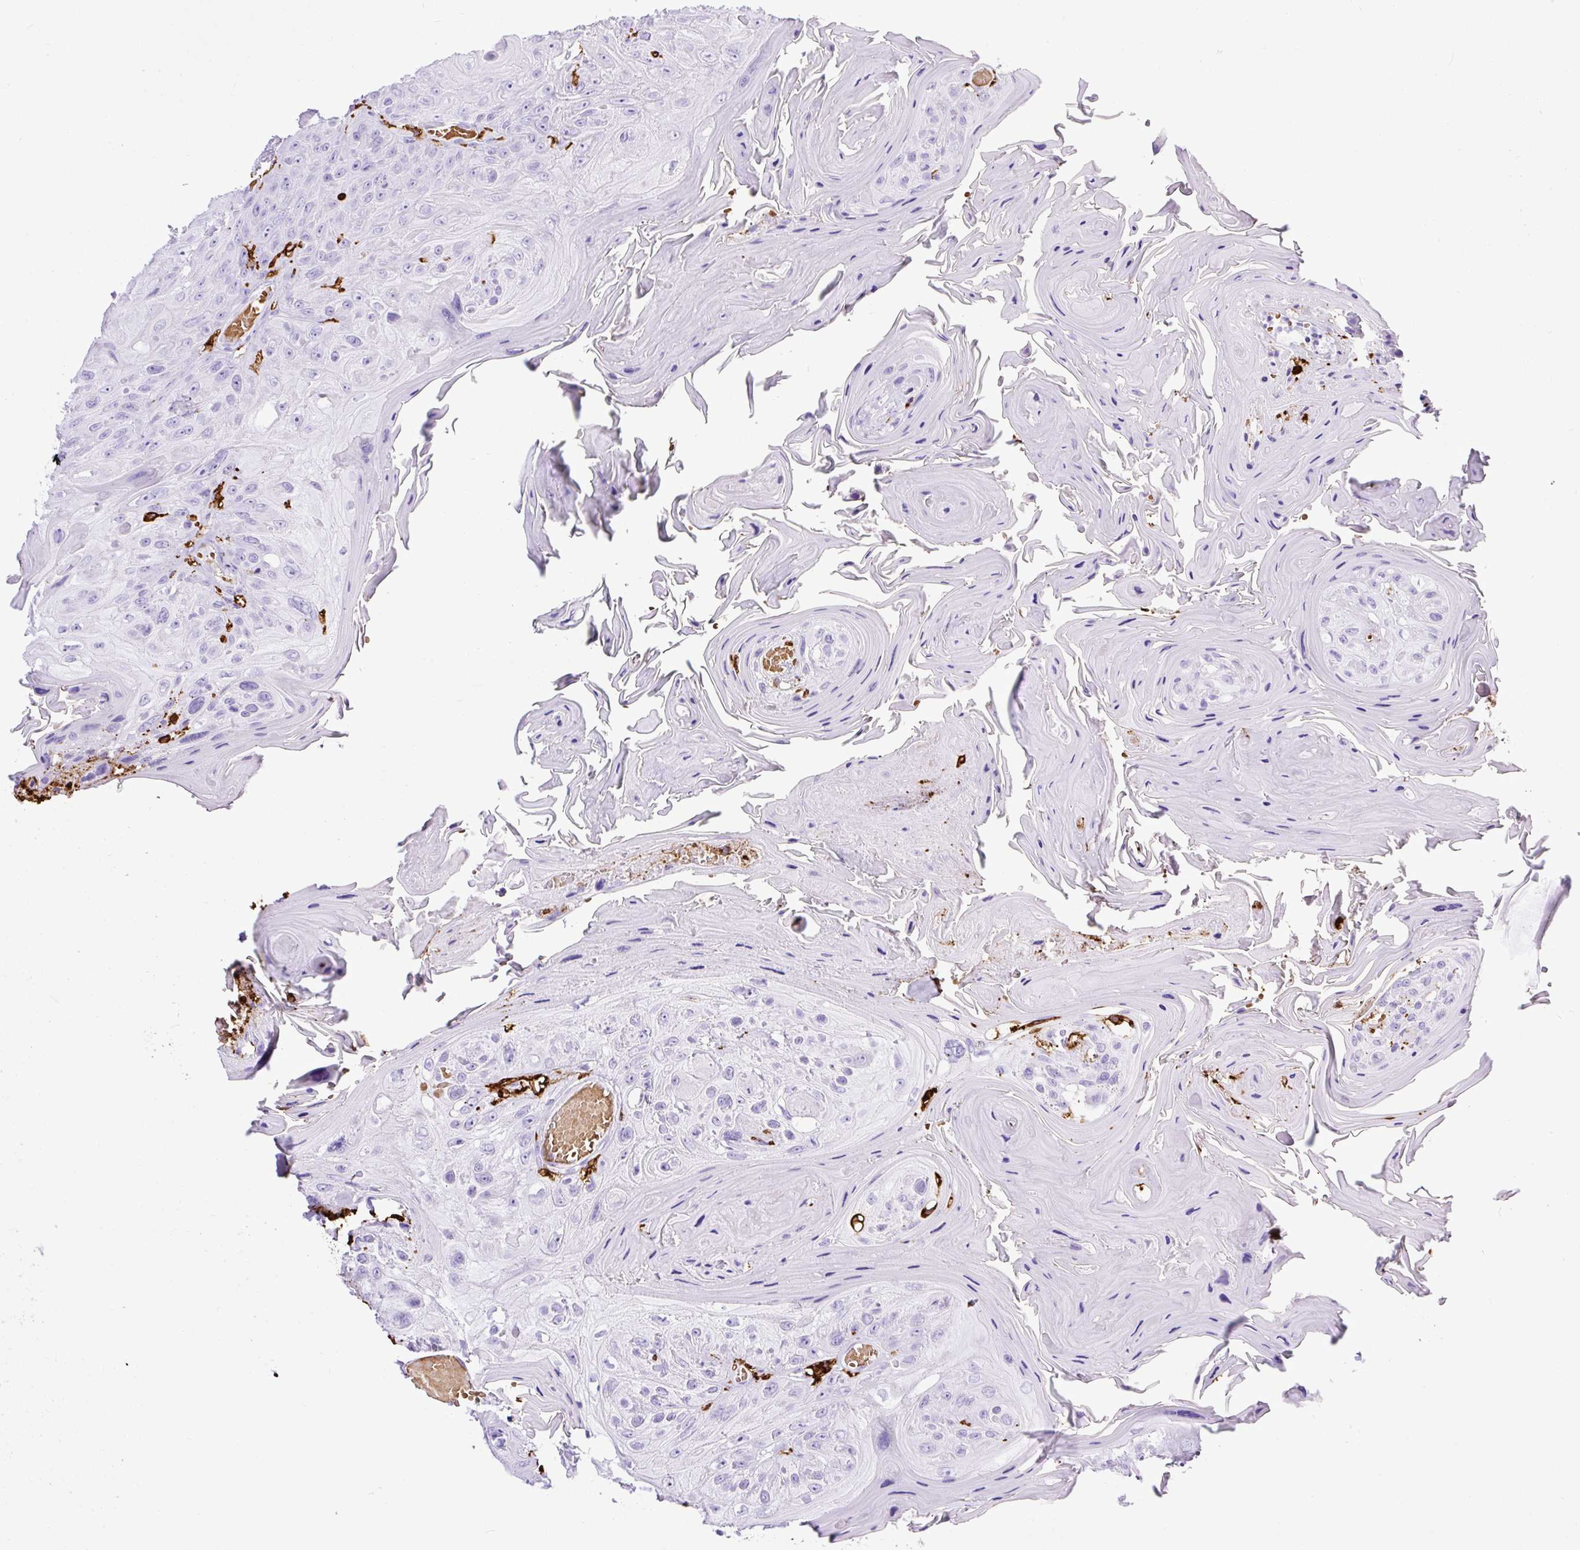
{"staining": {"intensity": "negative", "quantity": "none", "location": "none"}, "tissue": "head and neck cancer", "cell_type": "Tumor cells", "image_type": "cancer", "snomed": [{"axis": "morphology", "description": "Squamous cell carcinoma, NOS"}, {"axis": "topography", "description": "Head-Neck"}], "caption": "IHC of head and neck cancer reveals no expression in tumor cells.", "gene": "HLA-DRA", "patient": {"sex": "female", "age": 59}}